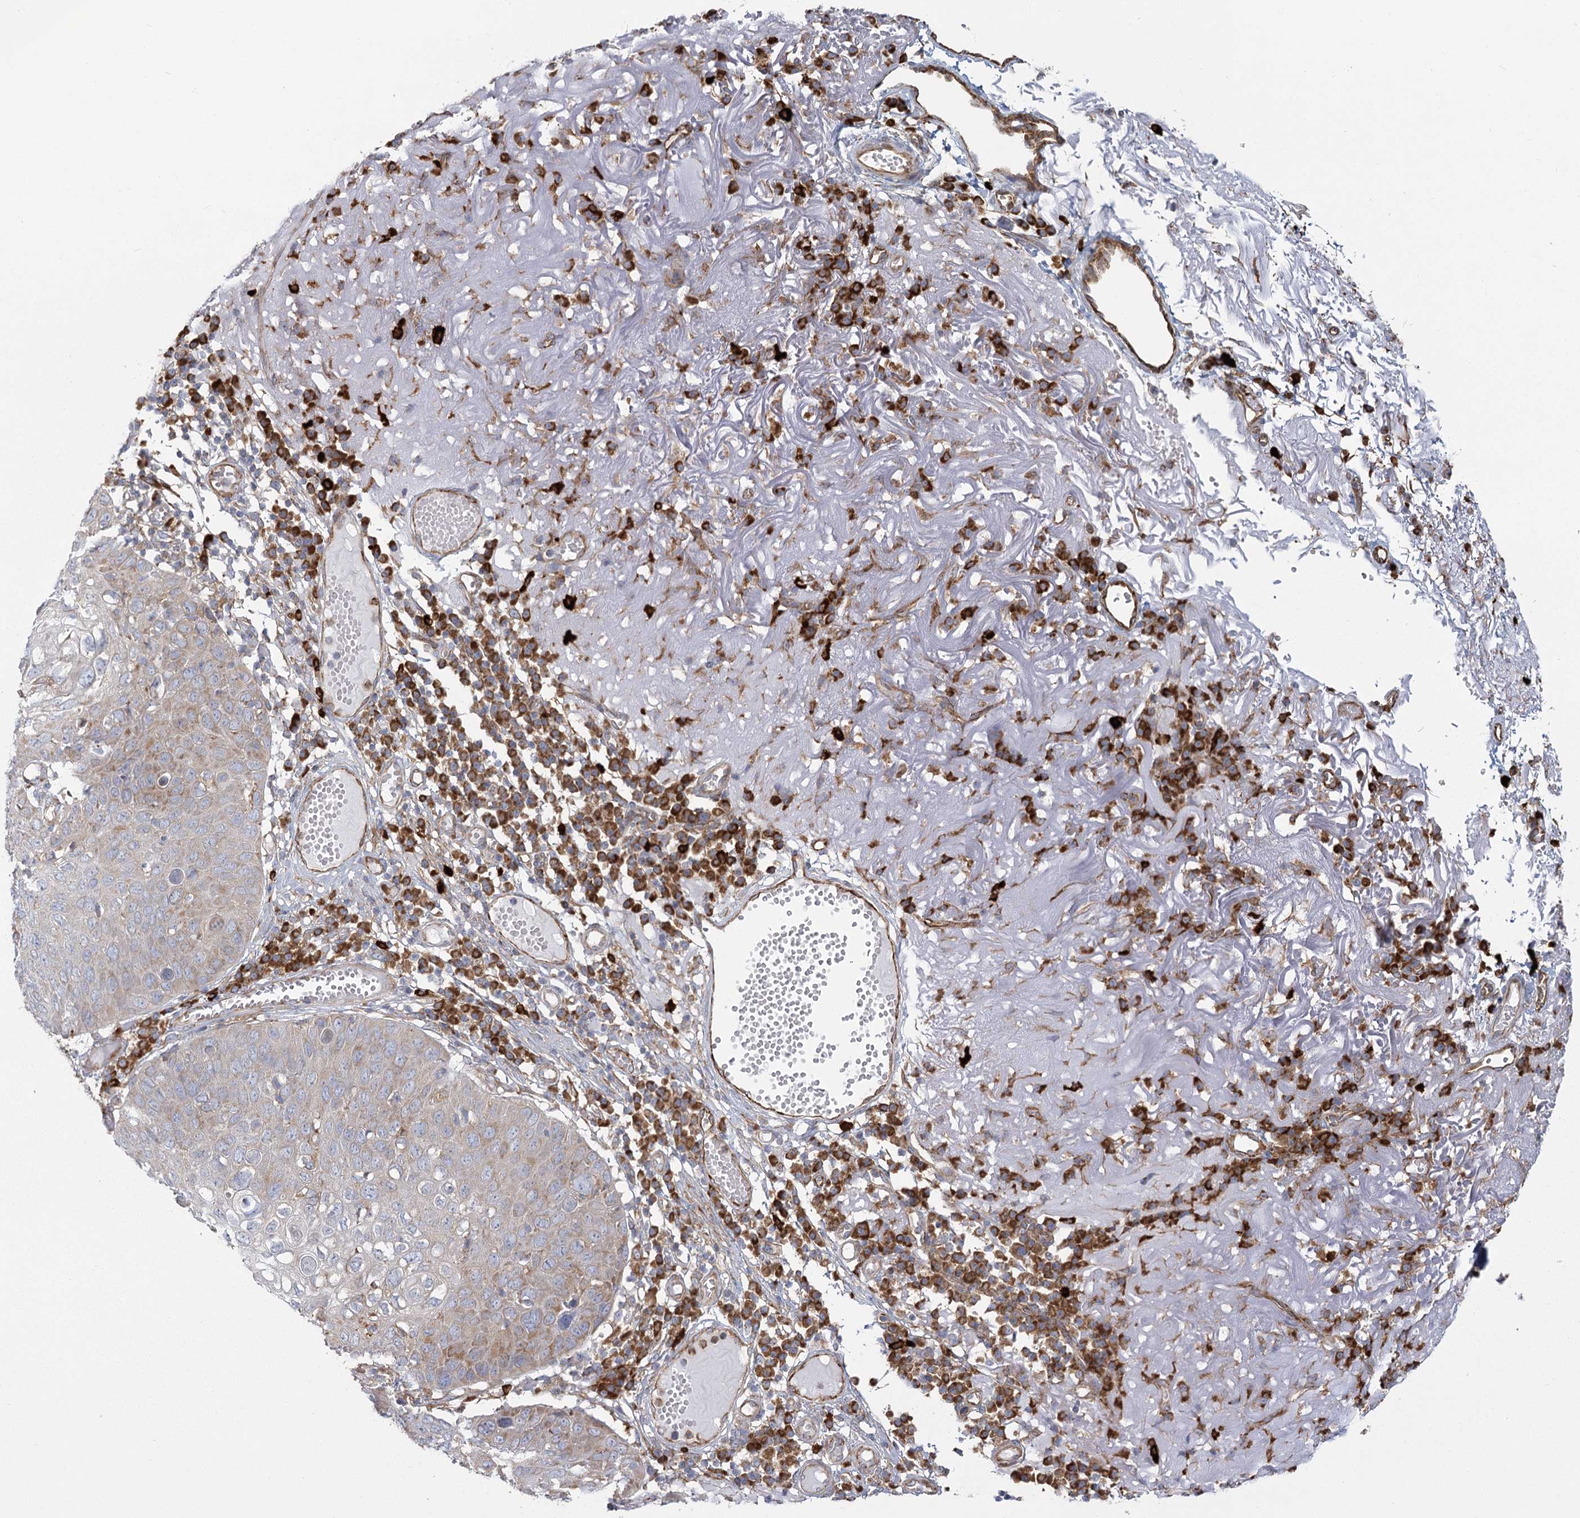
{"staining": {"intensity": "negative", "quantity": "none", "location": "none"}, "tissue": "skin cancer", "cell_type": "Tumor cells", "image_type": "cancer", "snomed": [{"axis": "morphology", "description": "Squamous cell carcinoma, NOS"}, {"axis": "topography", "description": "Skin"}], "caption": "The image reveals no staining of tumor cells in skin cancer.", "gene": "HARS2", "patient": {"sex": "female", "age": 90}}